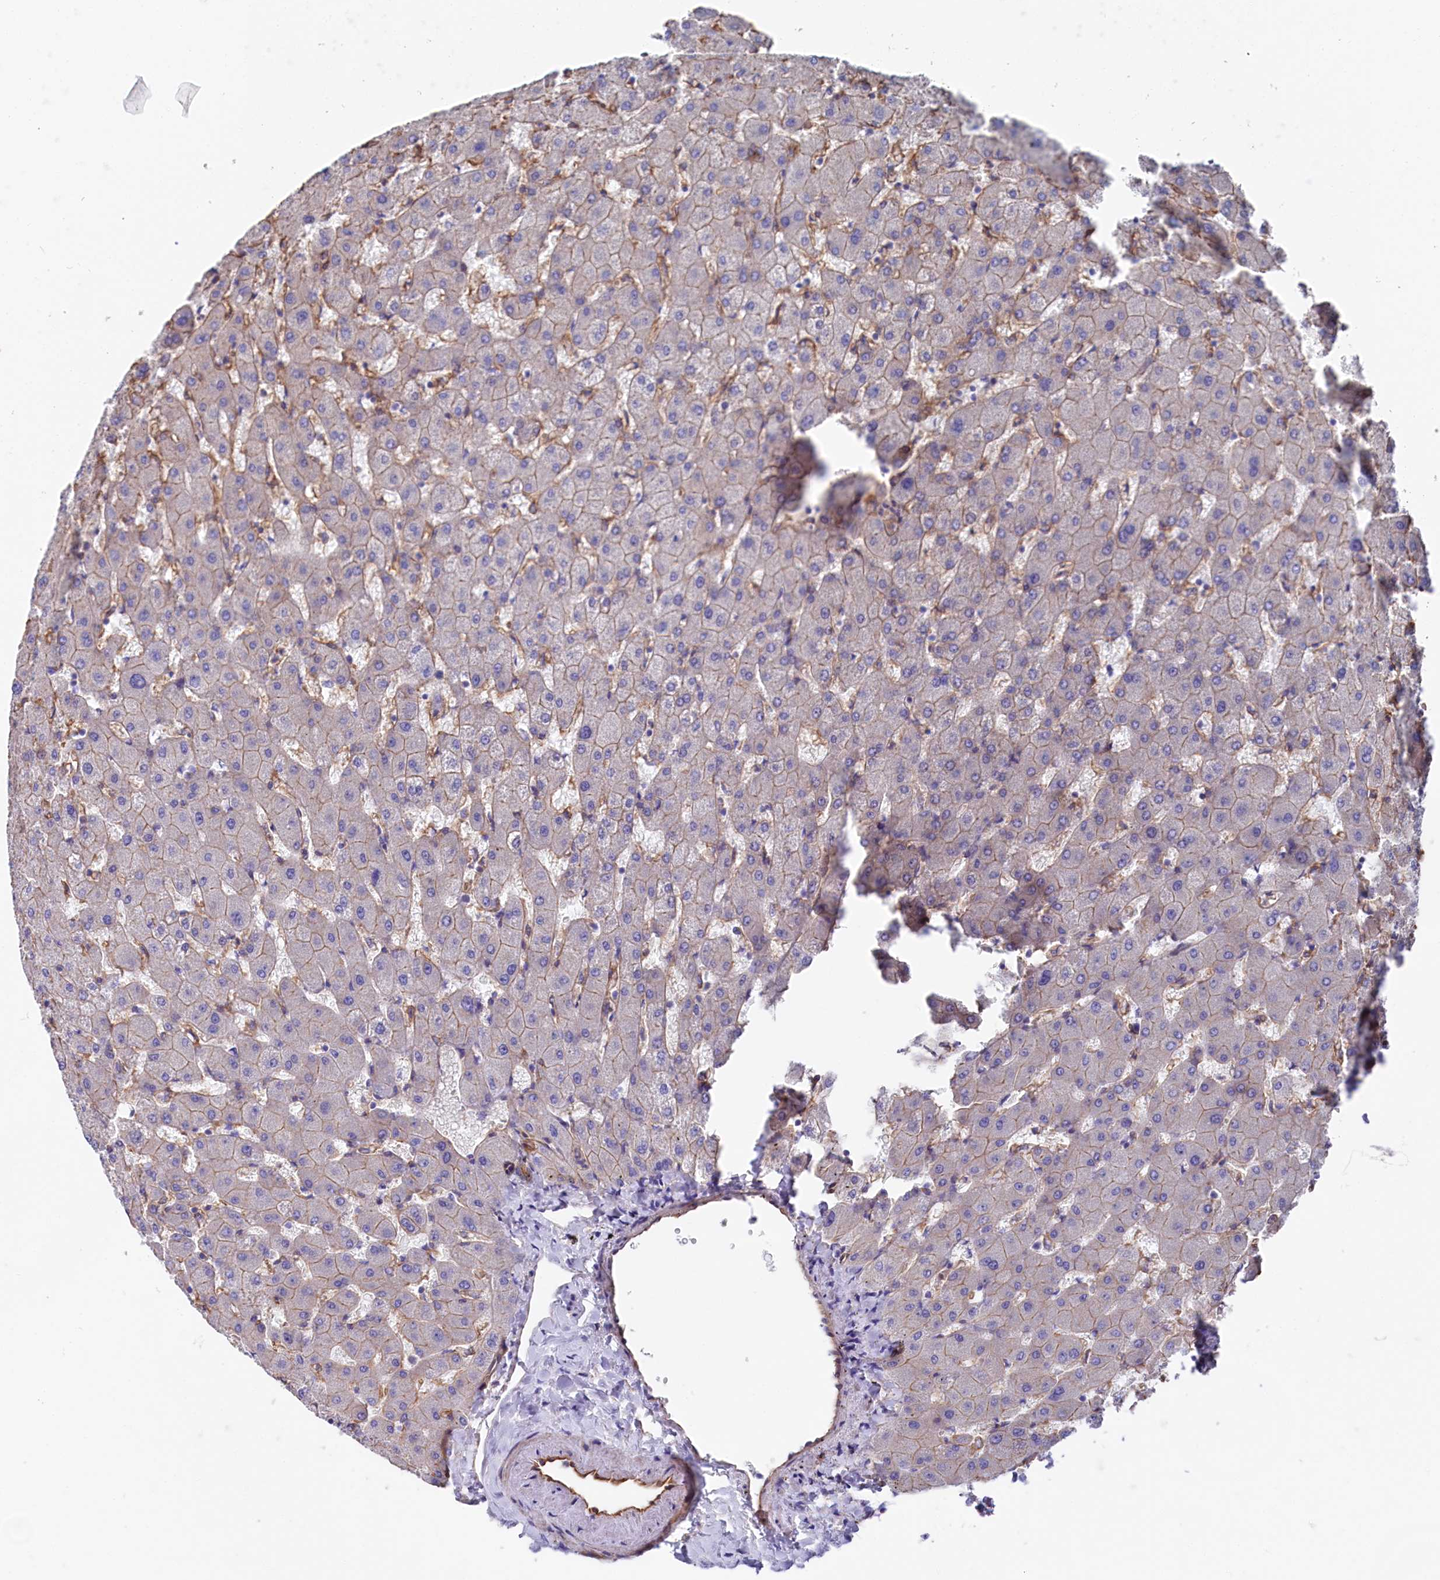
{"staining": {"intensity": "moderate", "quantity": ">75%", "location": "cytoplasmic/membranous"}, "tissue": "liver", "cell_type": "Cholangiocytes", "image_type": "normal", "snomed": [{"axis": "morphology", "description": "Normal tissue, NOS"}, {"axis": "topography", "description": "Liver"}], "caption": "Immunohistochemistry (IHC) staining of normal liver, which exhibits medium levels of moderate cytoplasmic/membranous positivity in about >75% of cholangiocytes indicating moderate cytoplasmic/membranous protein positivity. The staining was performed using DAB (3,3'-diaminobenzidine) (brown) for protein detection and nuclei were counterstained in hematoxylin (blue).", "gene": "TNKS1BP1", "patient": {"sex": "female", "age": 63}}